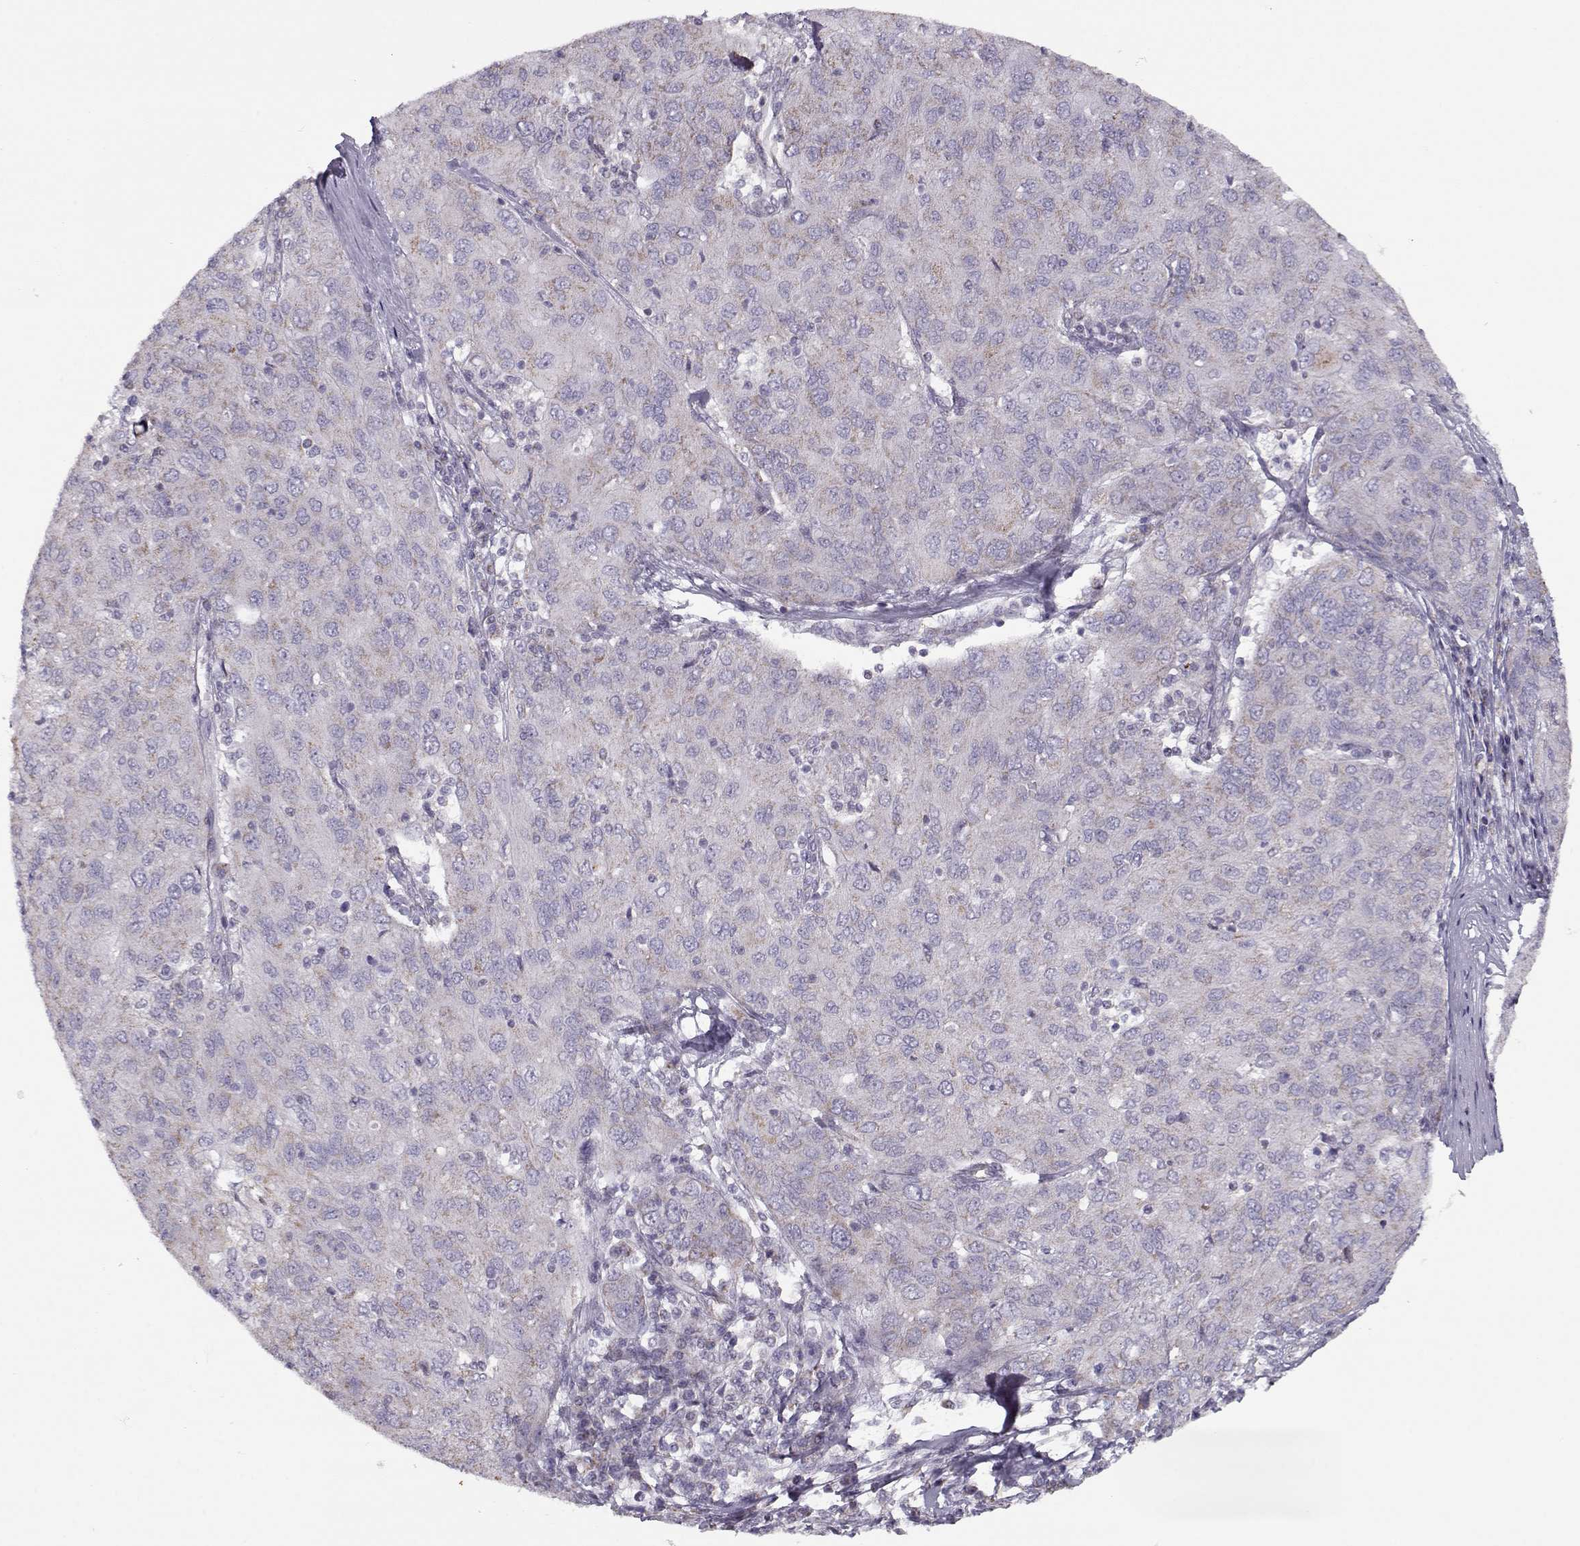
{"staining": {"intensity": "negative", "quantity": "none", "location": "none"}, "tissue": "ovarian cancer", "cell_type": "Tumor cells", "image_type": "cancer", "snomed": [{"axis": "morphology", "description": "Carcinoma, endometroid"}, {"axis": "topography", "description": "Ovary"}], "caption": "High magnification brightfield microscopy of endometroid carcinoma (ovarian) stained with DAB (3,3'-diaminobenzidine) (brown) and counterstained with hematoxylin (blue): tumor cells show no significant staining. Nuclei are stained in blue.", "gene": "KLF17", "patient": {"sex": "female", "age": 50}}